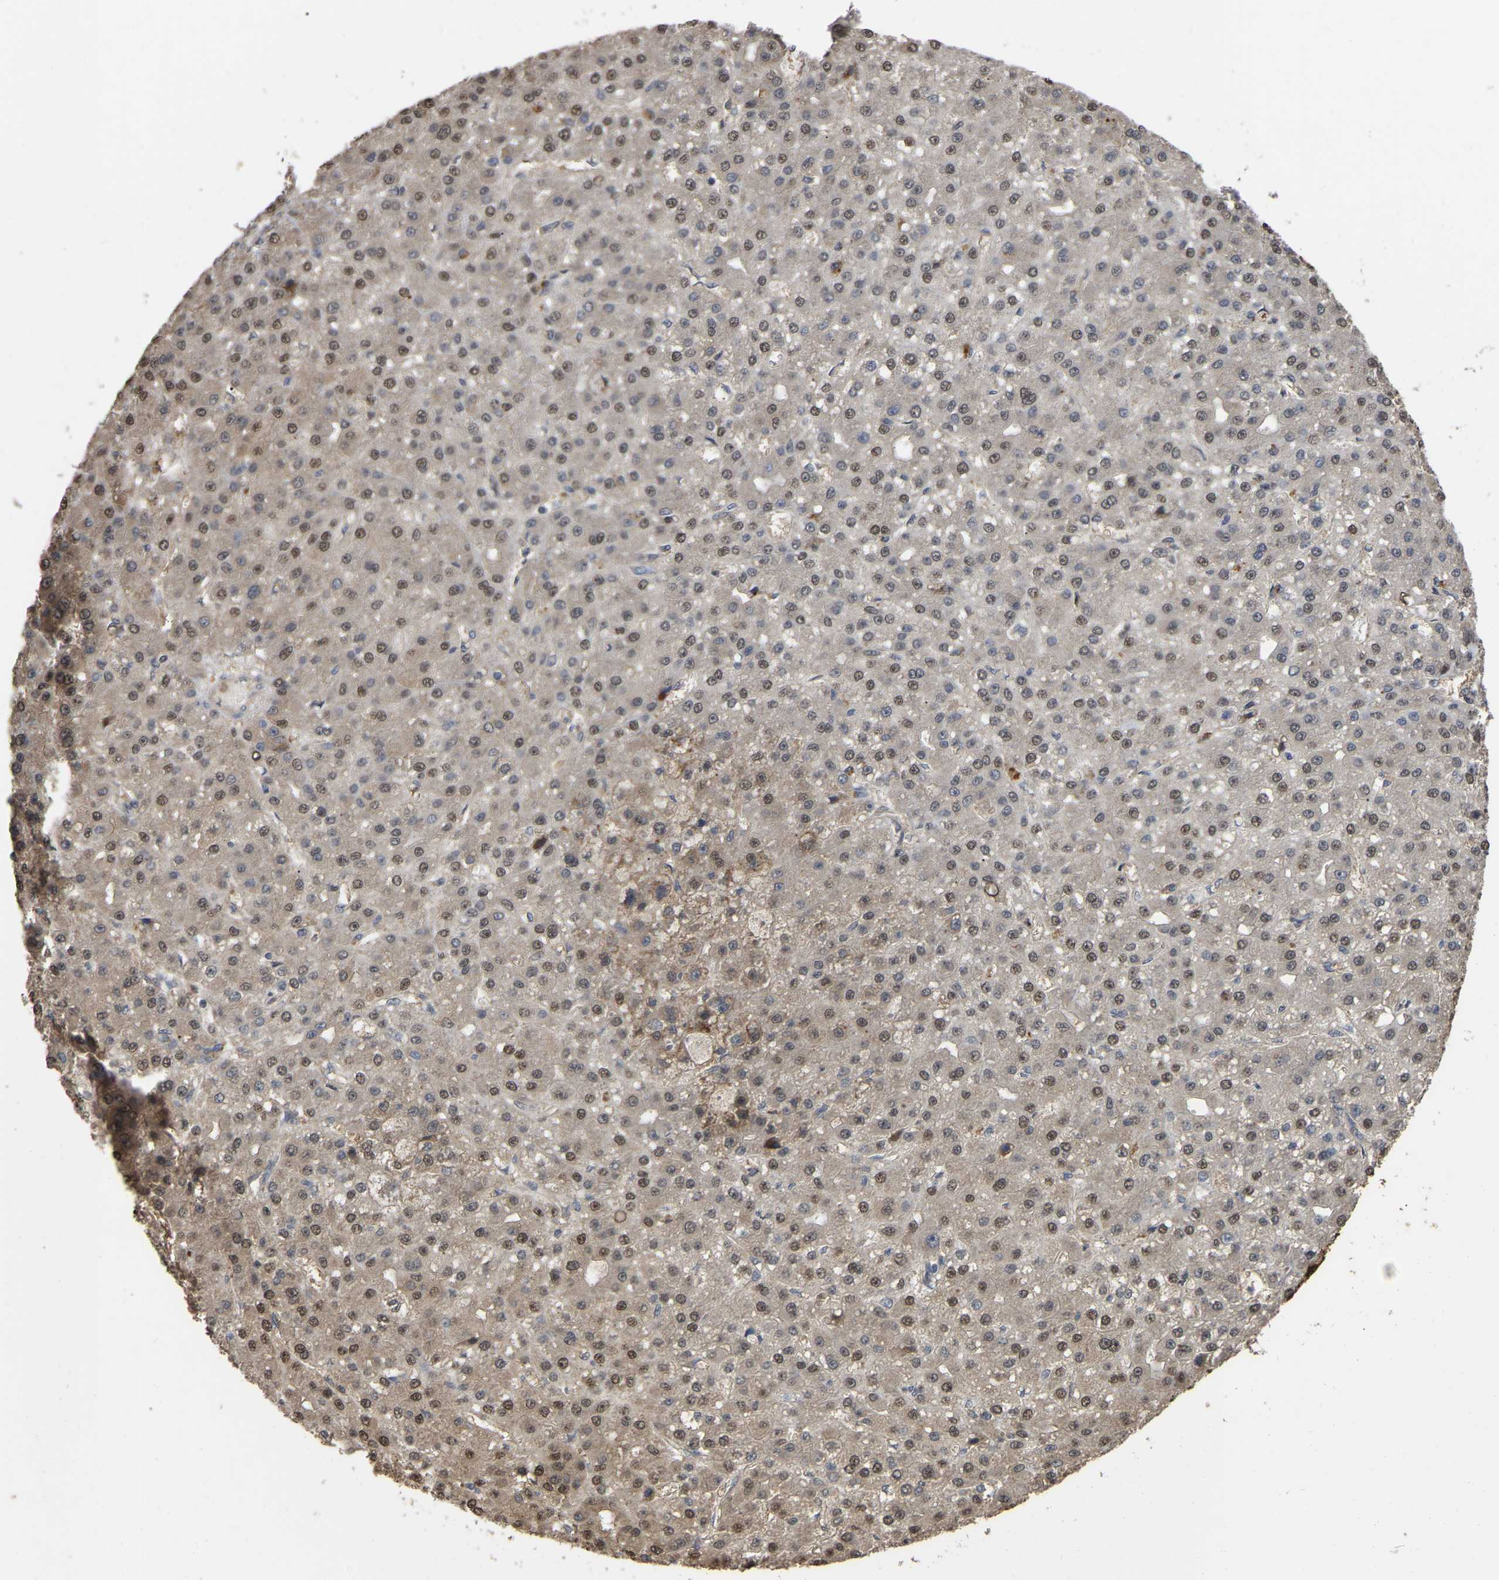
{"staining": {"intensity": "moderate", "quantity": ">75%", "location": "nuclear"}, "tissue": "liver cancer", "cell_type": "Tumor cells", "image_type": "cancer", "snomed": [{"axis": "morphology", "description": "Carcinoma, Hepatocellular, NOS"}, {"axis": "topography", "description": "Liver"}], "caption": "Liver cancer tissue shows moderate nuclear positivity in about >75% of tumor cells, visualized by immunohistochemistry.", "gene": "FAM219A", "patient": {"sex": "male", "age": 67}}